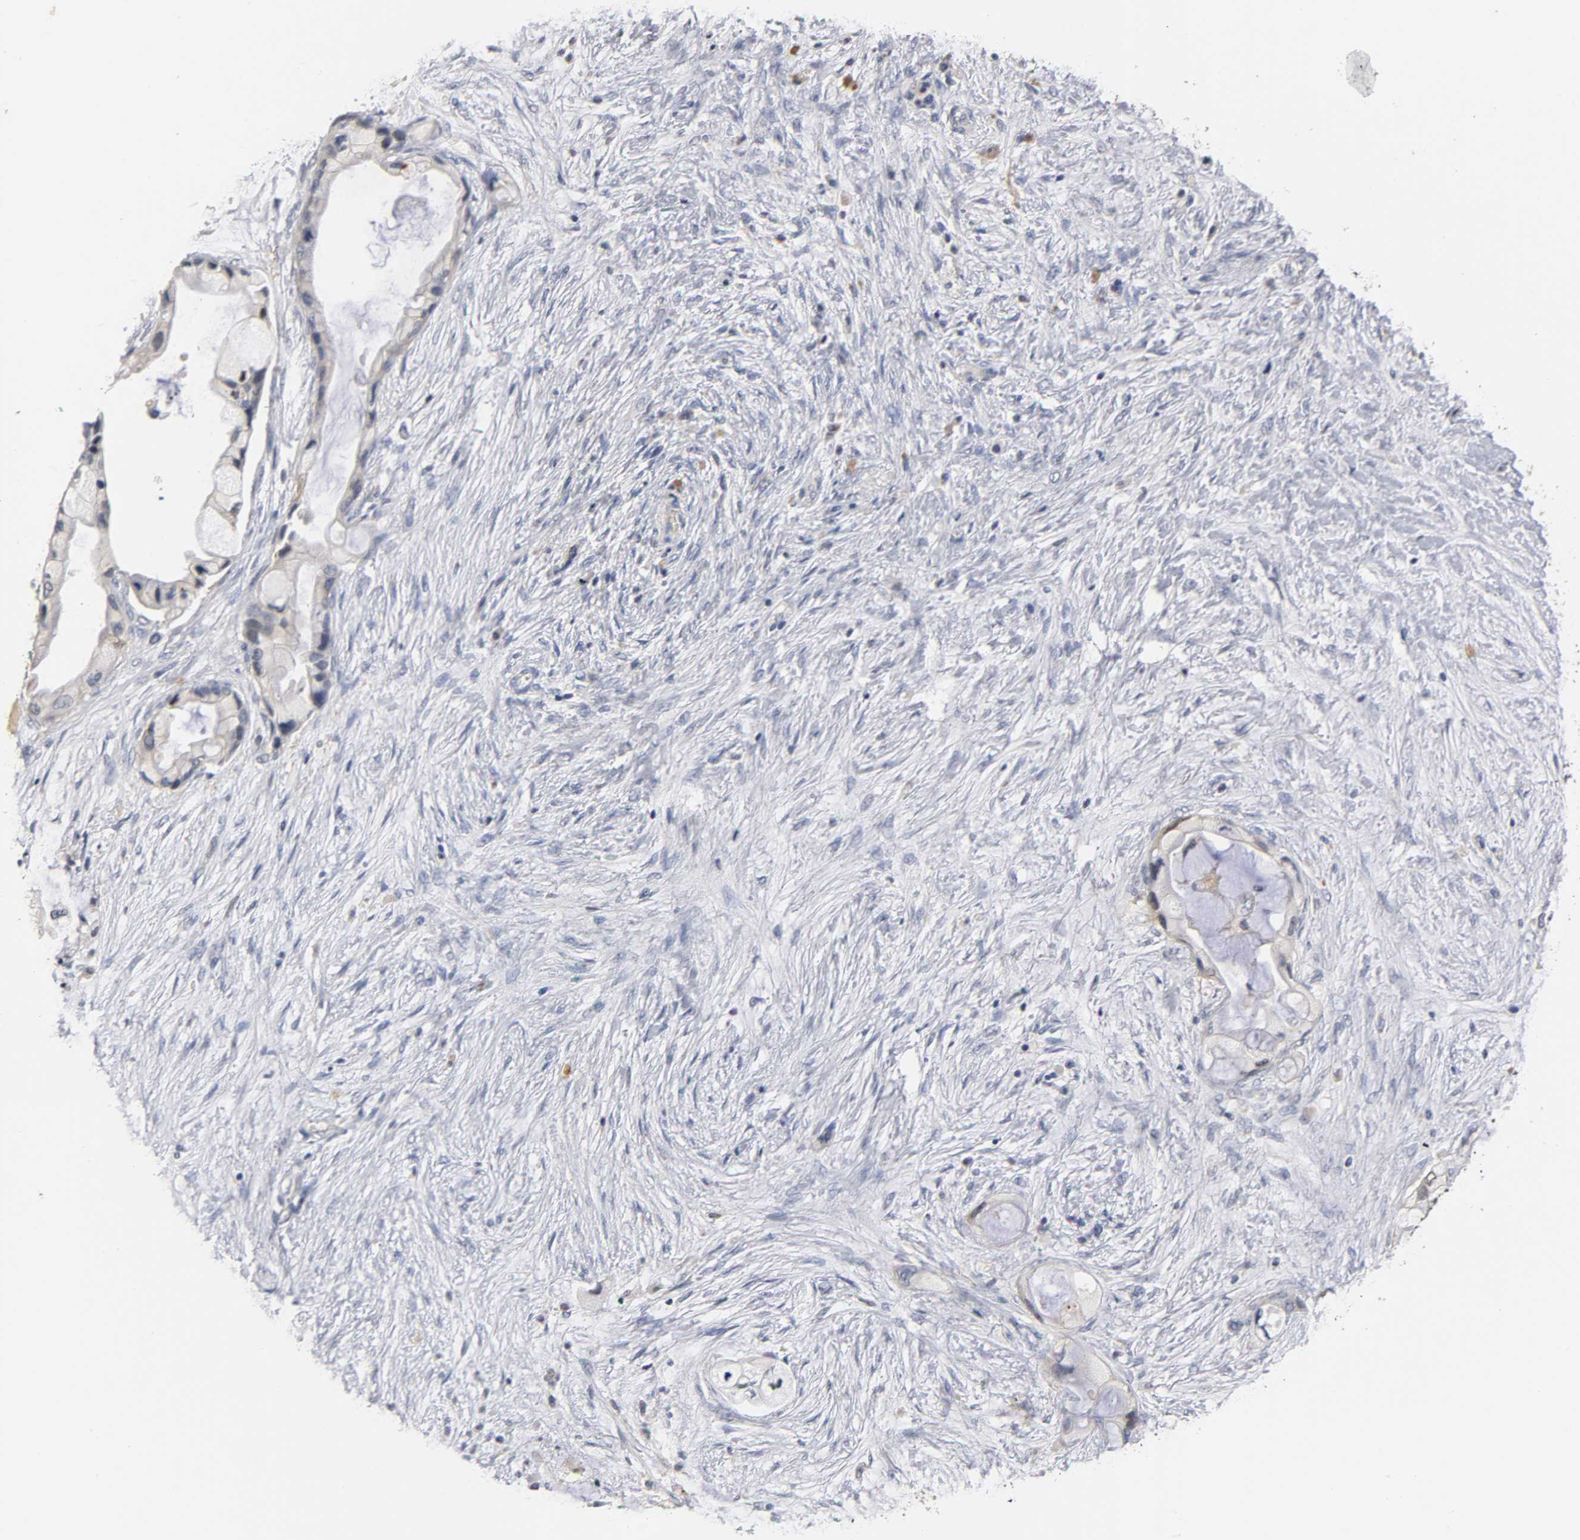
{"staining": {"intensity": "weak", "quantity": "25%-75%", "location": "cytoplasmic/membranous"}, "tissue": "pancreatic cancer", "cell_type": "Tumor cells", "image_type": "cancer", "snomed": [{"axis": "morphology", "description": "Adenocarcinoma, NOS"}, {"axis": "topography", "description": "Pancreas"}], "caption": "A micrograph showing weak cytoplasmic/membranous positivity in about 25%-75% of tumor cells in pancreatic adenocarcinoma, as visualized by brown immunohistochemical staining.", "gene": "OVOL1", "patient": {"sex": "female", "age": 59}}